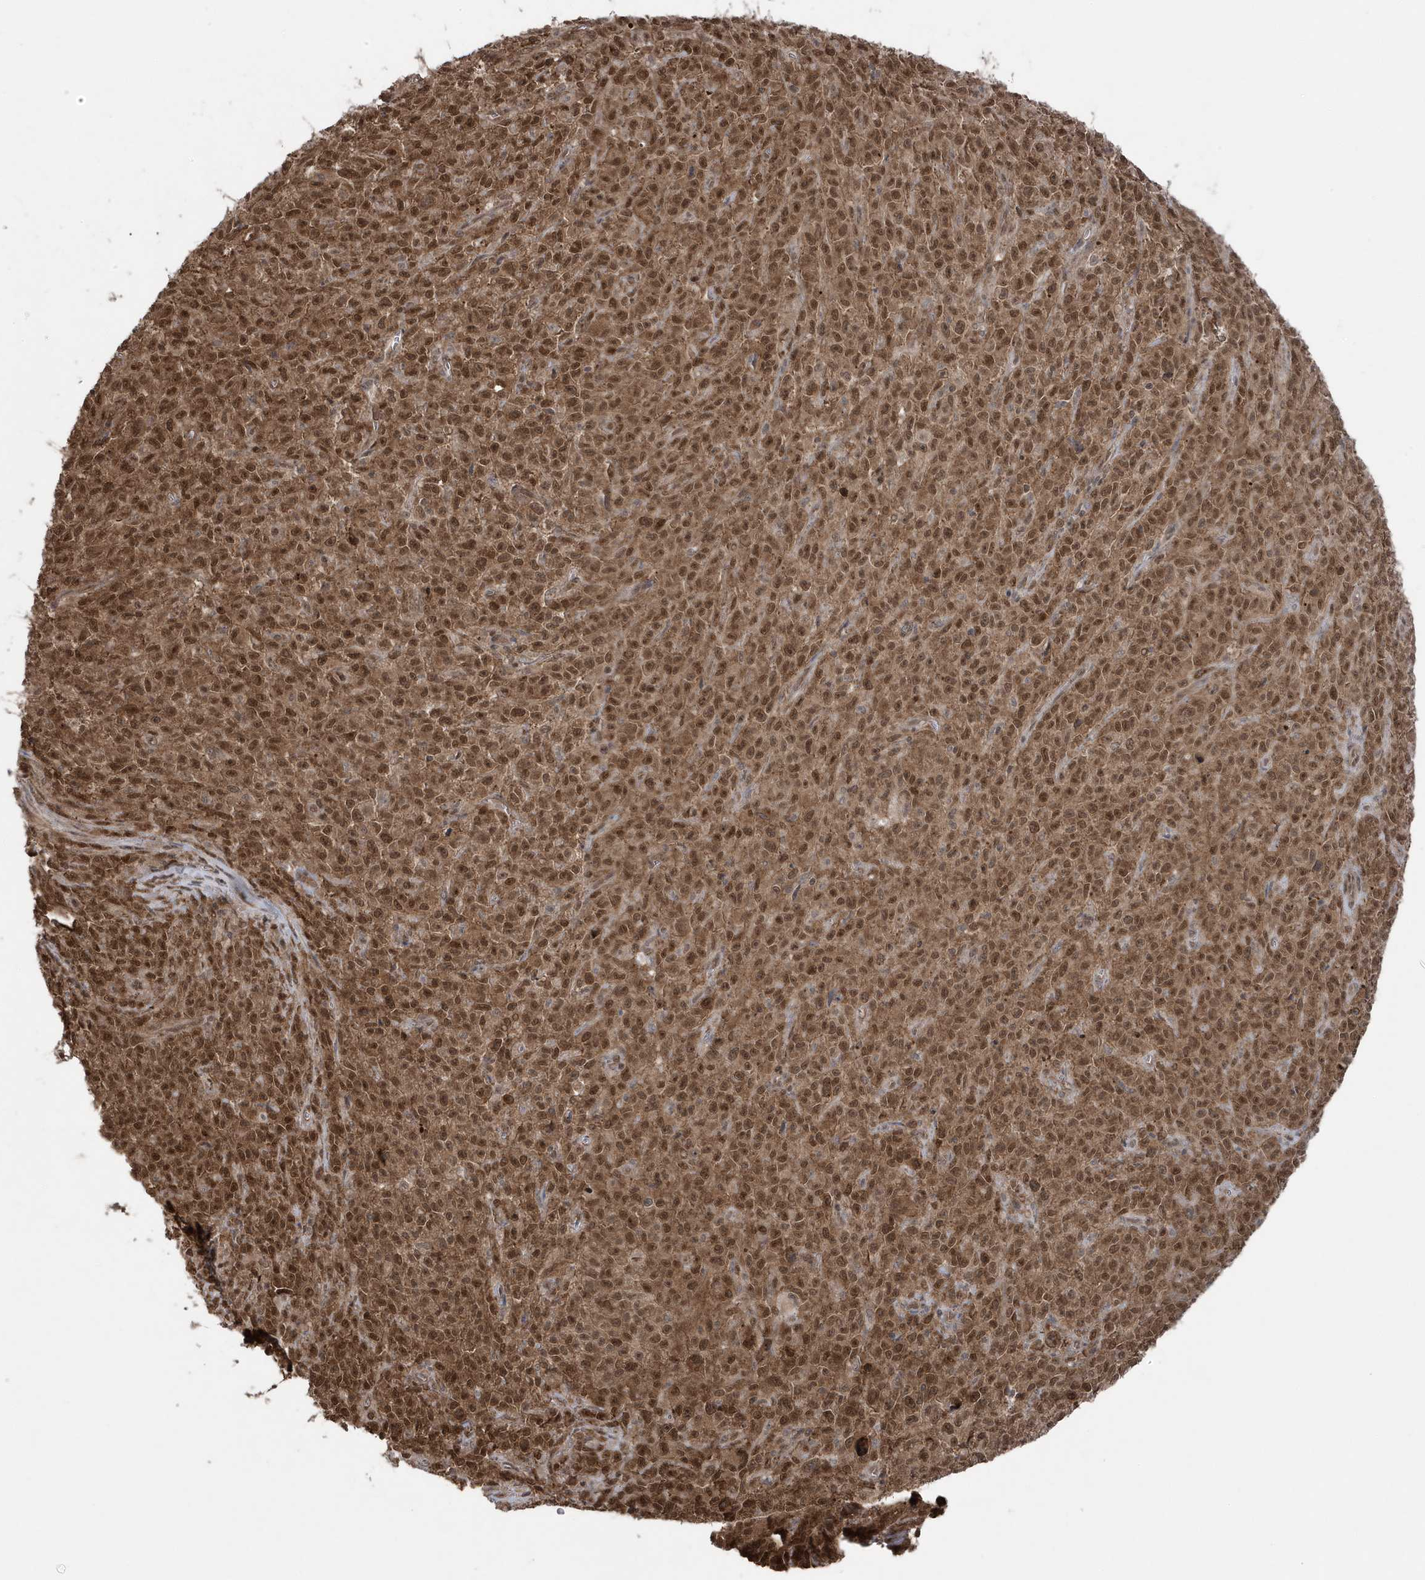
{"staining": {"intensity": "moderate", "quantity": ">75%", "location": "cytoplasmic/membranous,nuclear"}, "tissue": "melanoma", "cell_type": "Tumor cells", "image_type": "cancer", "snomed": [{"axis": "morphology", "description": "Malignant melanoma, NOS"}, {"axis": "topography", "description": "Skin"}], "caption": "Moderate cytoplasmic/membranous and nuclear positivity is present in approximately >75% of tumor cells in malignant melanoma. The staining was performed using DAB (3,3'-diaminobenzidine) to visualize the protein expression in brown, while the nuclei were stained in blue with hematoxylin (Magnification: 20x).", "gene": "MAPK1IP1L", "patient": {"sex": "female", "age": 82}}